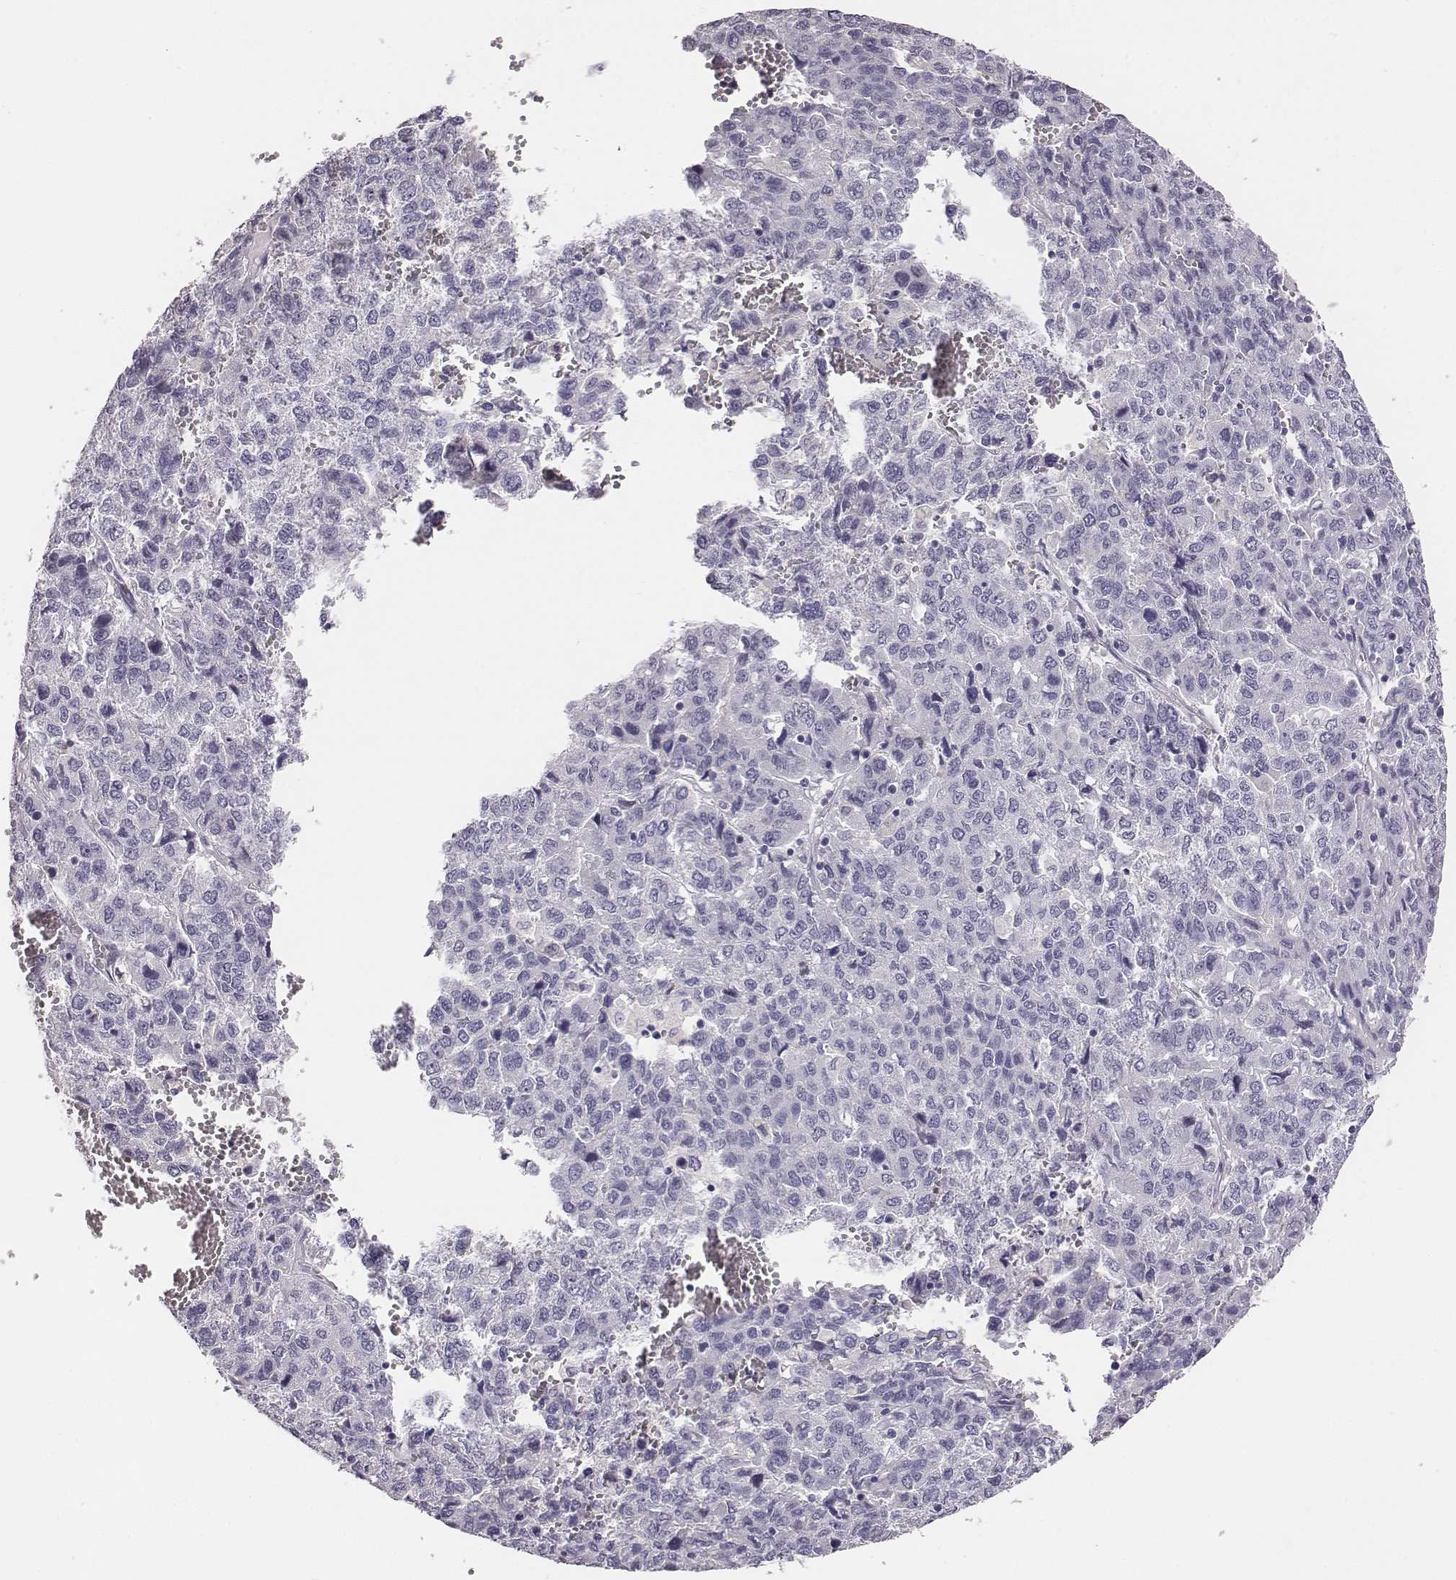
{"staining": {"intensity": "negative", "quantity": "none", "location": "none"}, "tissue": "liver cancer", "cell_type": "Tumor cells", "image_type": "cancer", "snomed": [{"axis": "morphology", "description": "Carcinoma, Hepatocellular, NOS"}, {"axis": "topography", "description": "Liver"}], "caption": "This is an IHC photomicrograph of human liver cancer (hepatocellular carcinoma). There is no staining in tumor cells.", "gene": "ADAM7", "patient": {"sex": "male", "age": 69}}